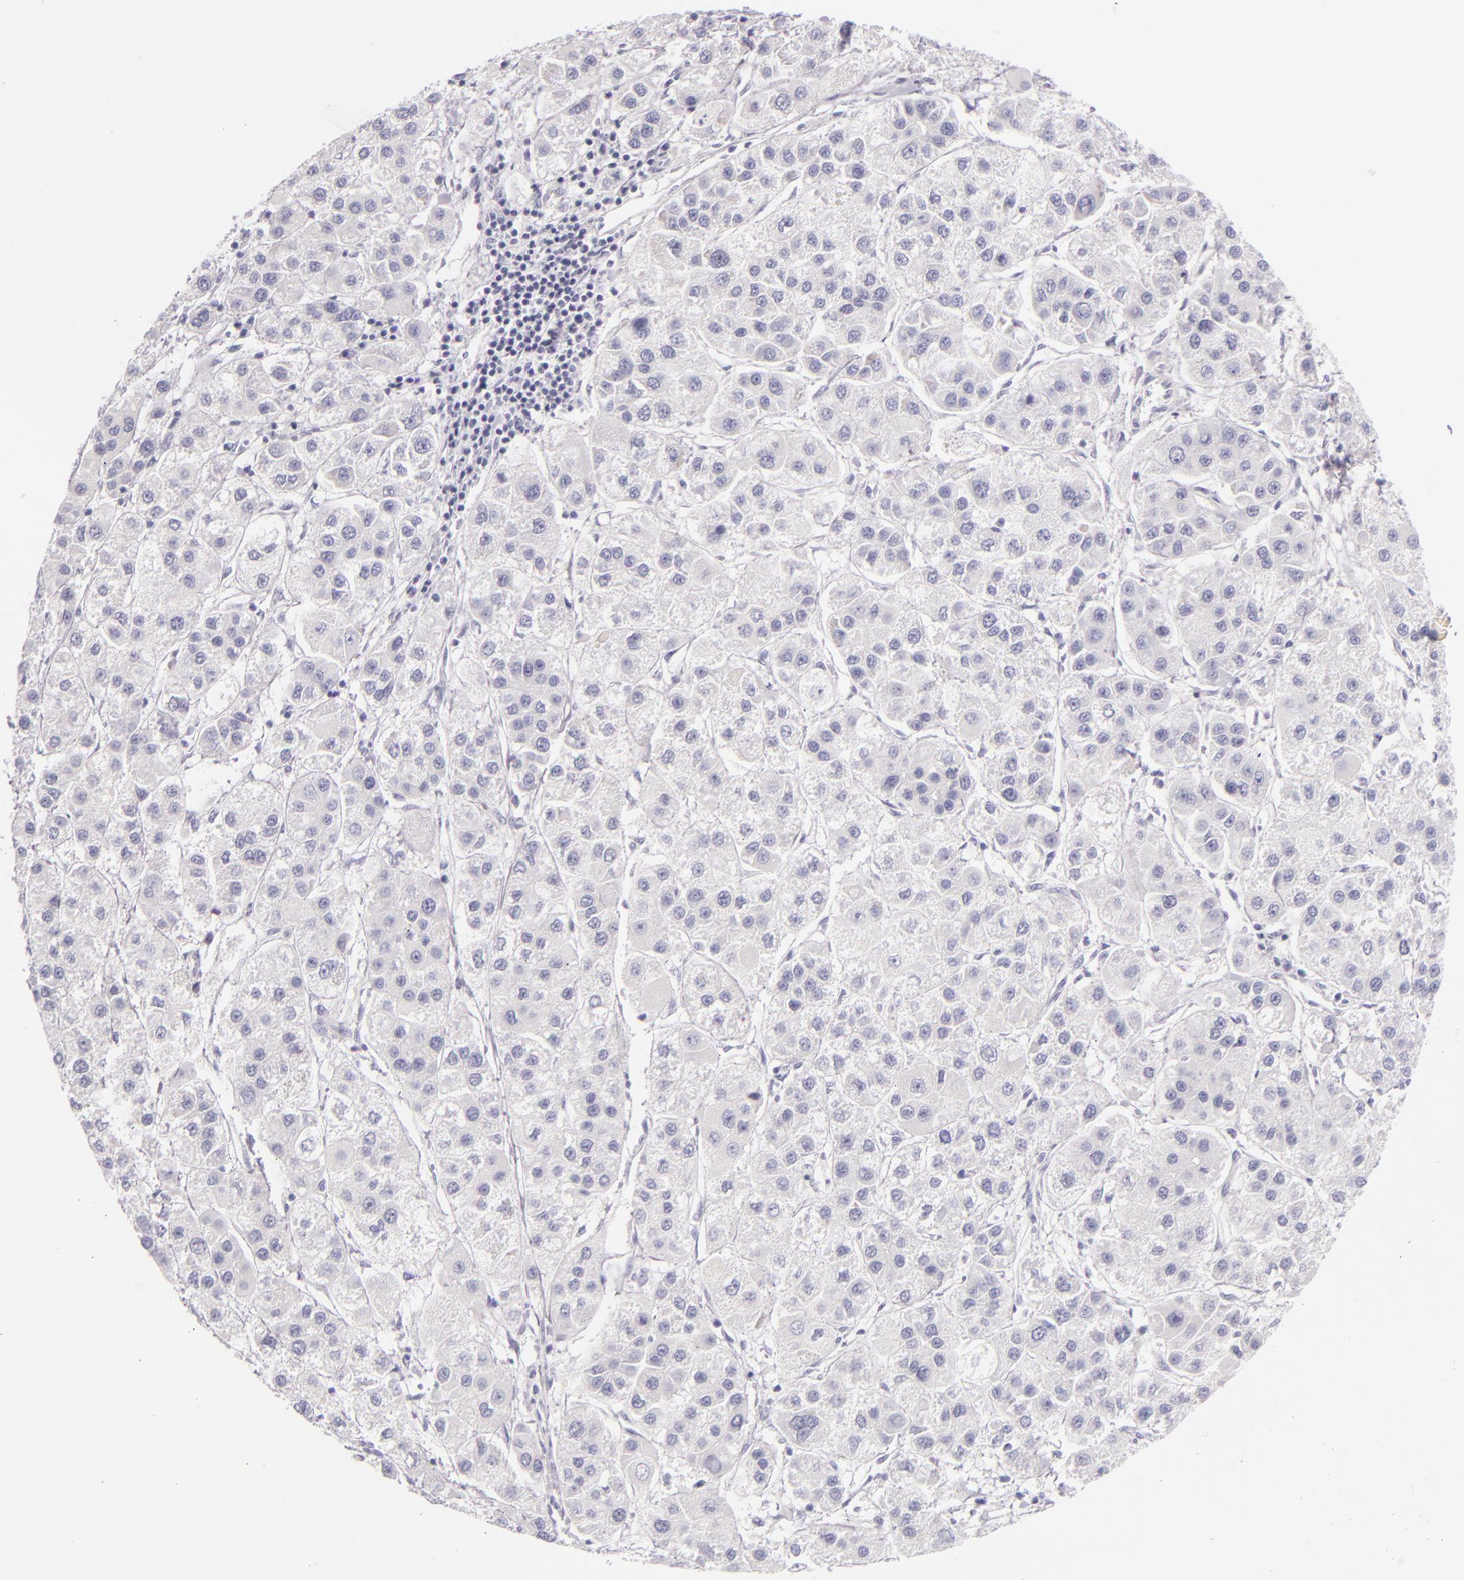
{"staining": {"intensity": "negative", "quantity": "none", "location": "none"}, "tissue": "liver cancer", "cell_type": "Tumor cells", "image_type": "cancer", "snomed": [{"axis": "morphology", "description": "Carcinoma, Hepatocellular, NOS"}, {"axis": "topography", "description": "Liver"}], "caption": "Immunohistochemistry photomicrograph of human liver cancer stained for a protein (brown), which shows no staining in tumor cells. The staining was performed using DAB to visualize the protein expression in brown, while the nuclei were stained in blue with hematoxylin (Magnification: 20x).", "gene": "INA", "patient": {"sex": "female", "age": 85}}